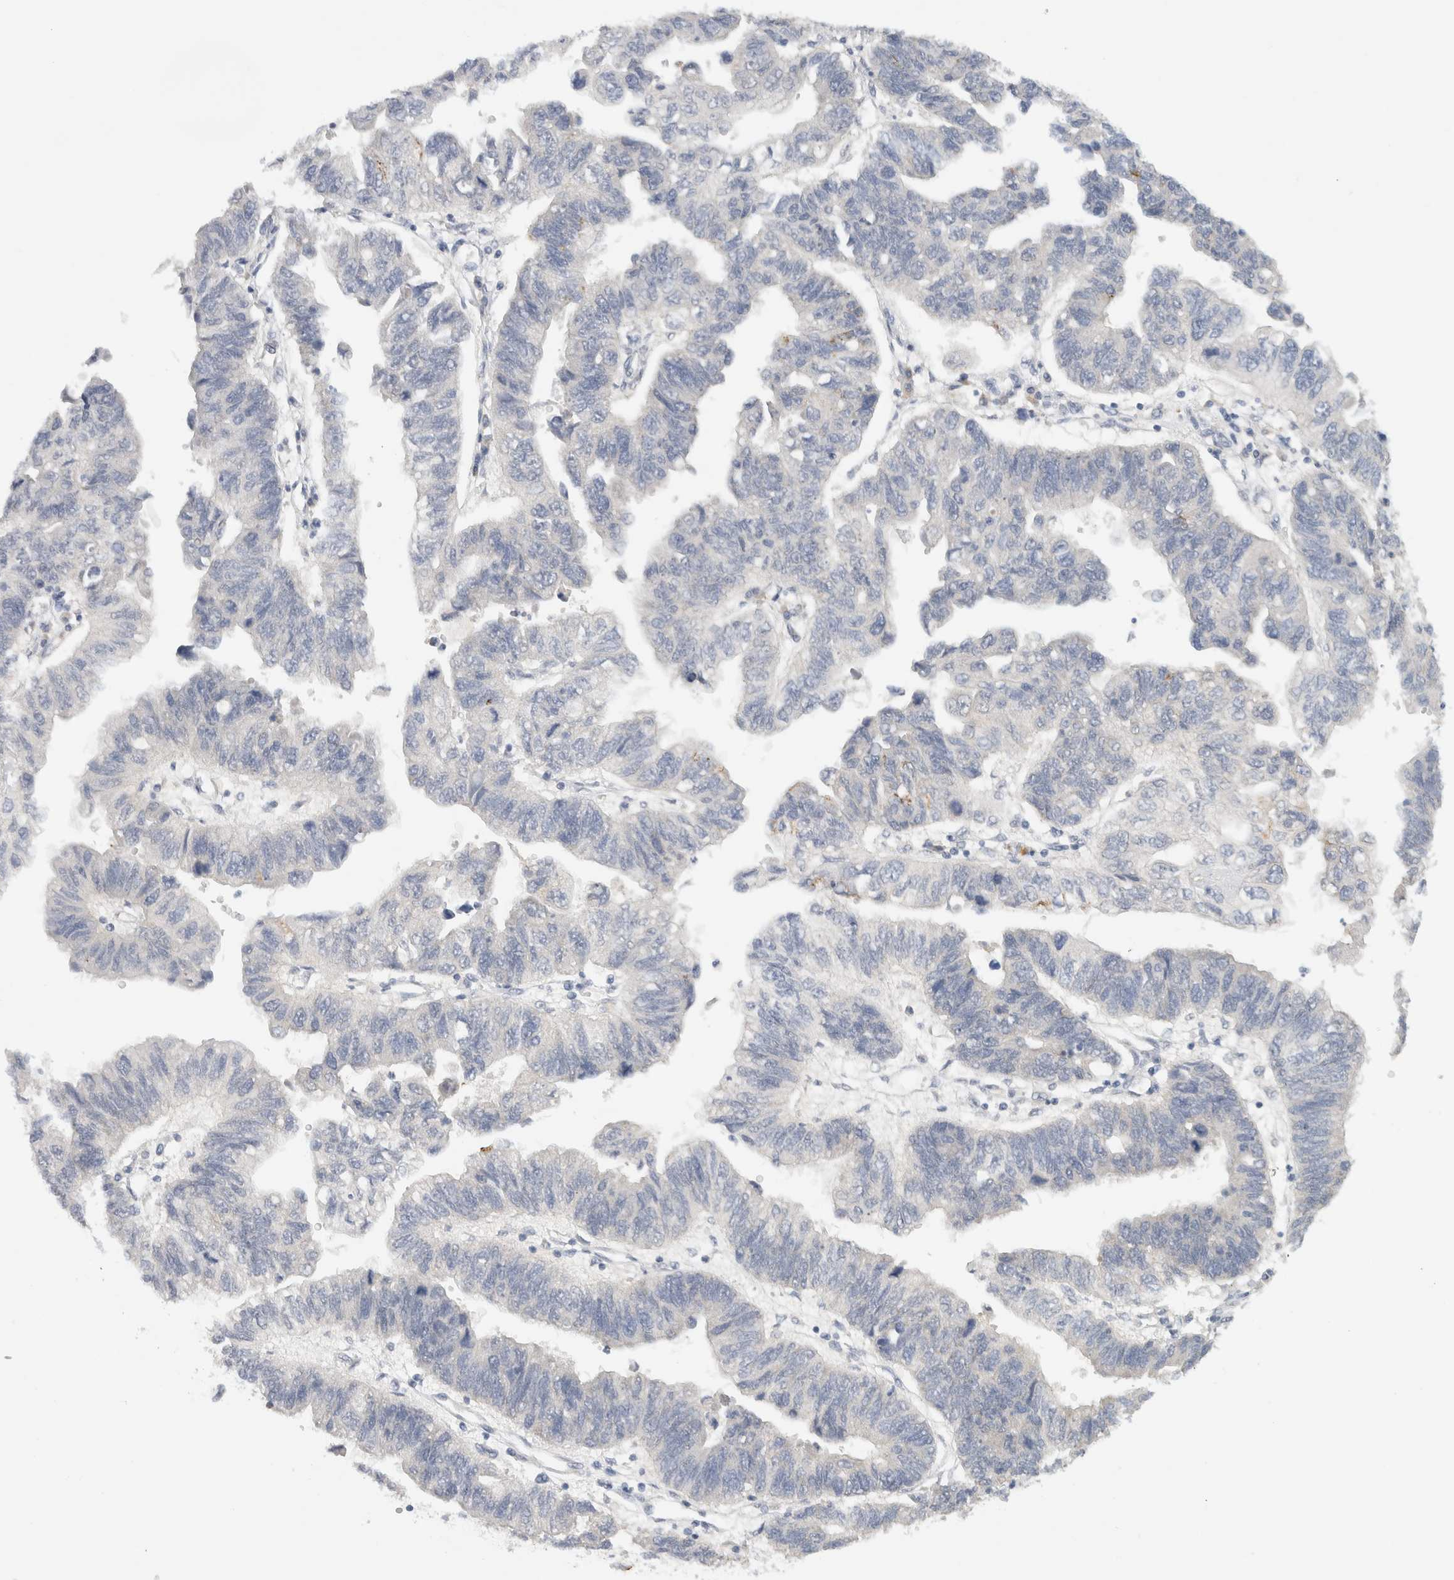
{"staining": {"intensity": "negative", "quantity": "none", "location": "none"}, "tissue": "stomach cancer", "cell_type": "Tumor cells", "image_type": "cancer", "snomed": [{"axis": "morphology", "description": "Adenocarcinoma, NOS"}, {"axis": "topography", "description": "Stomach"}], "caption": "A photomicrograph of adenocarcinoma (stomach) stained for a protein shows no brown staining in tumor cells.", "gene": "CHRM4", "patient": {"sex": "male", "age": 59}}